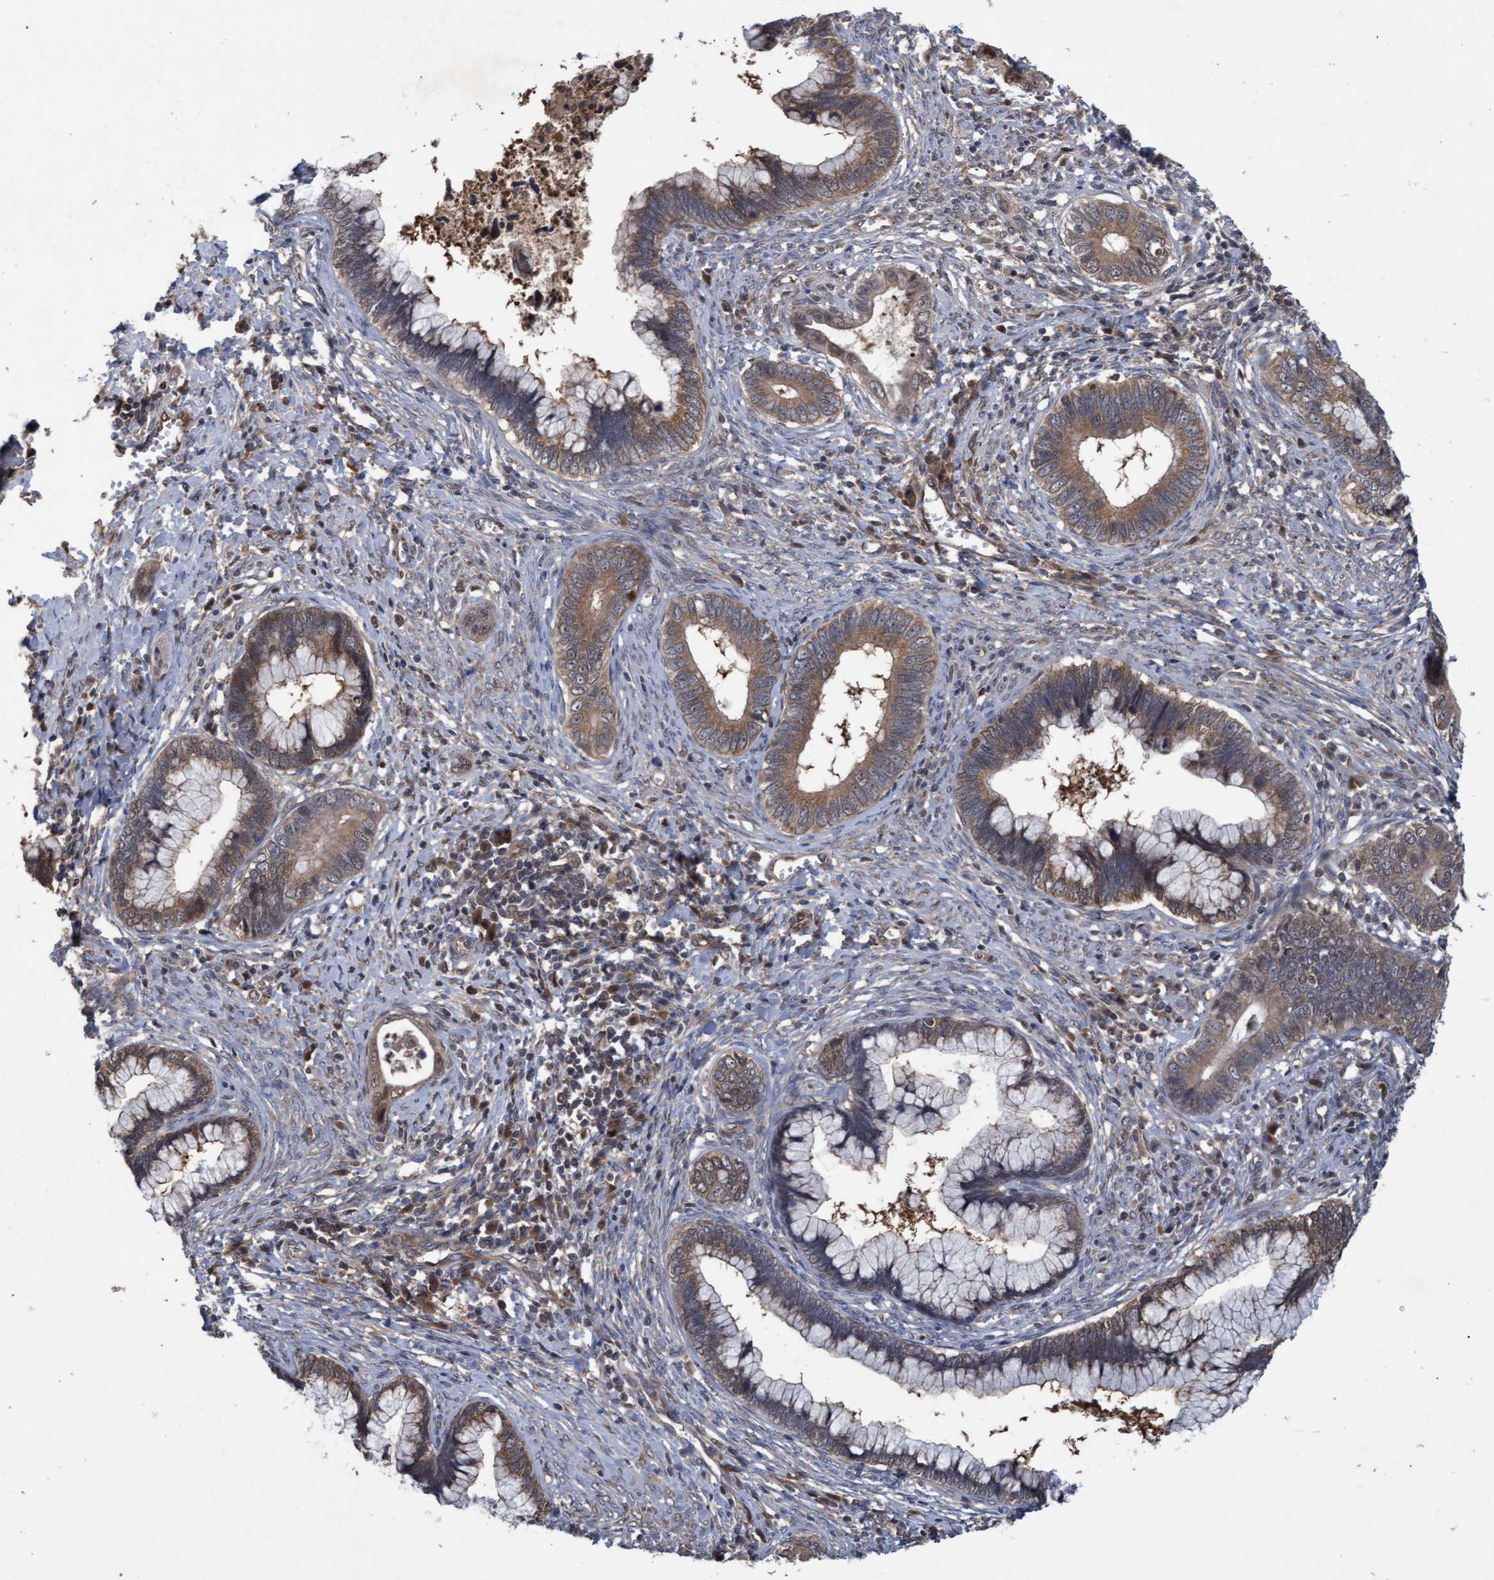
{"staining": {"intensity": "moderate", "quantity": "25%-75%", "location": "cytoplasmic/membranous"}, "tissue": "cervical cancer", "cell_type": "Tumor cells", "image_type": "cancer", "snomed": [{"axis": "morphology", "description": "Adenocarcinoma, NOS"}, {"axis": "topography", "description": "Cervix"}], "caption": "High-power microscopy captured an immunohistochemistry (IHC) micrograph of cervical cancer, revealing moderate cytoplasmic/membranous expression in about 25%-75% of tumor cells. (DAB = brown stain, brightfield microscopy at high magnification).", "gene": "PSMB6", "patient": {"sex": "female", "age": 44}}